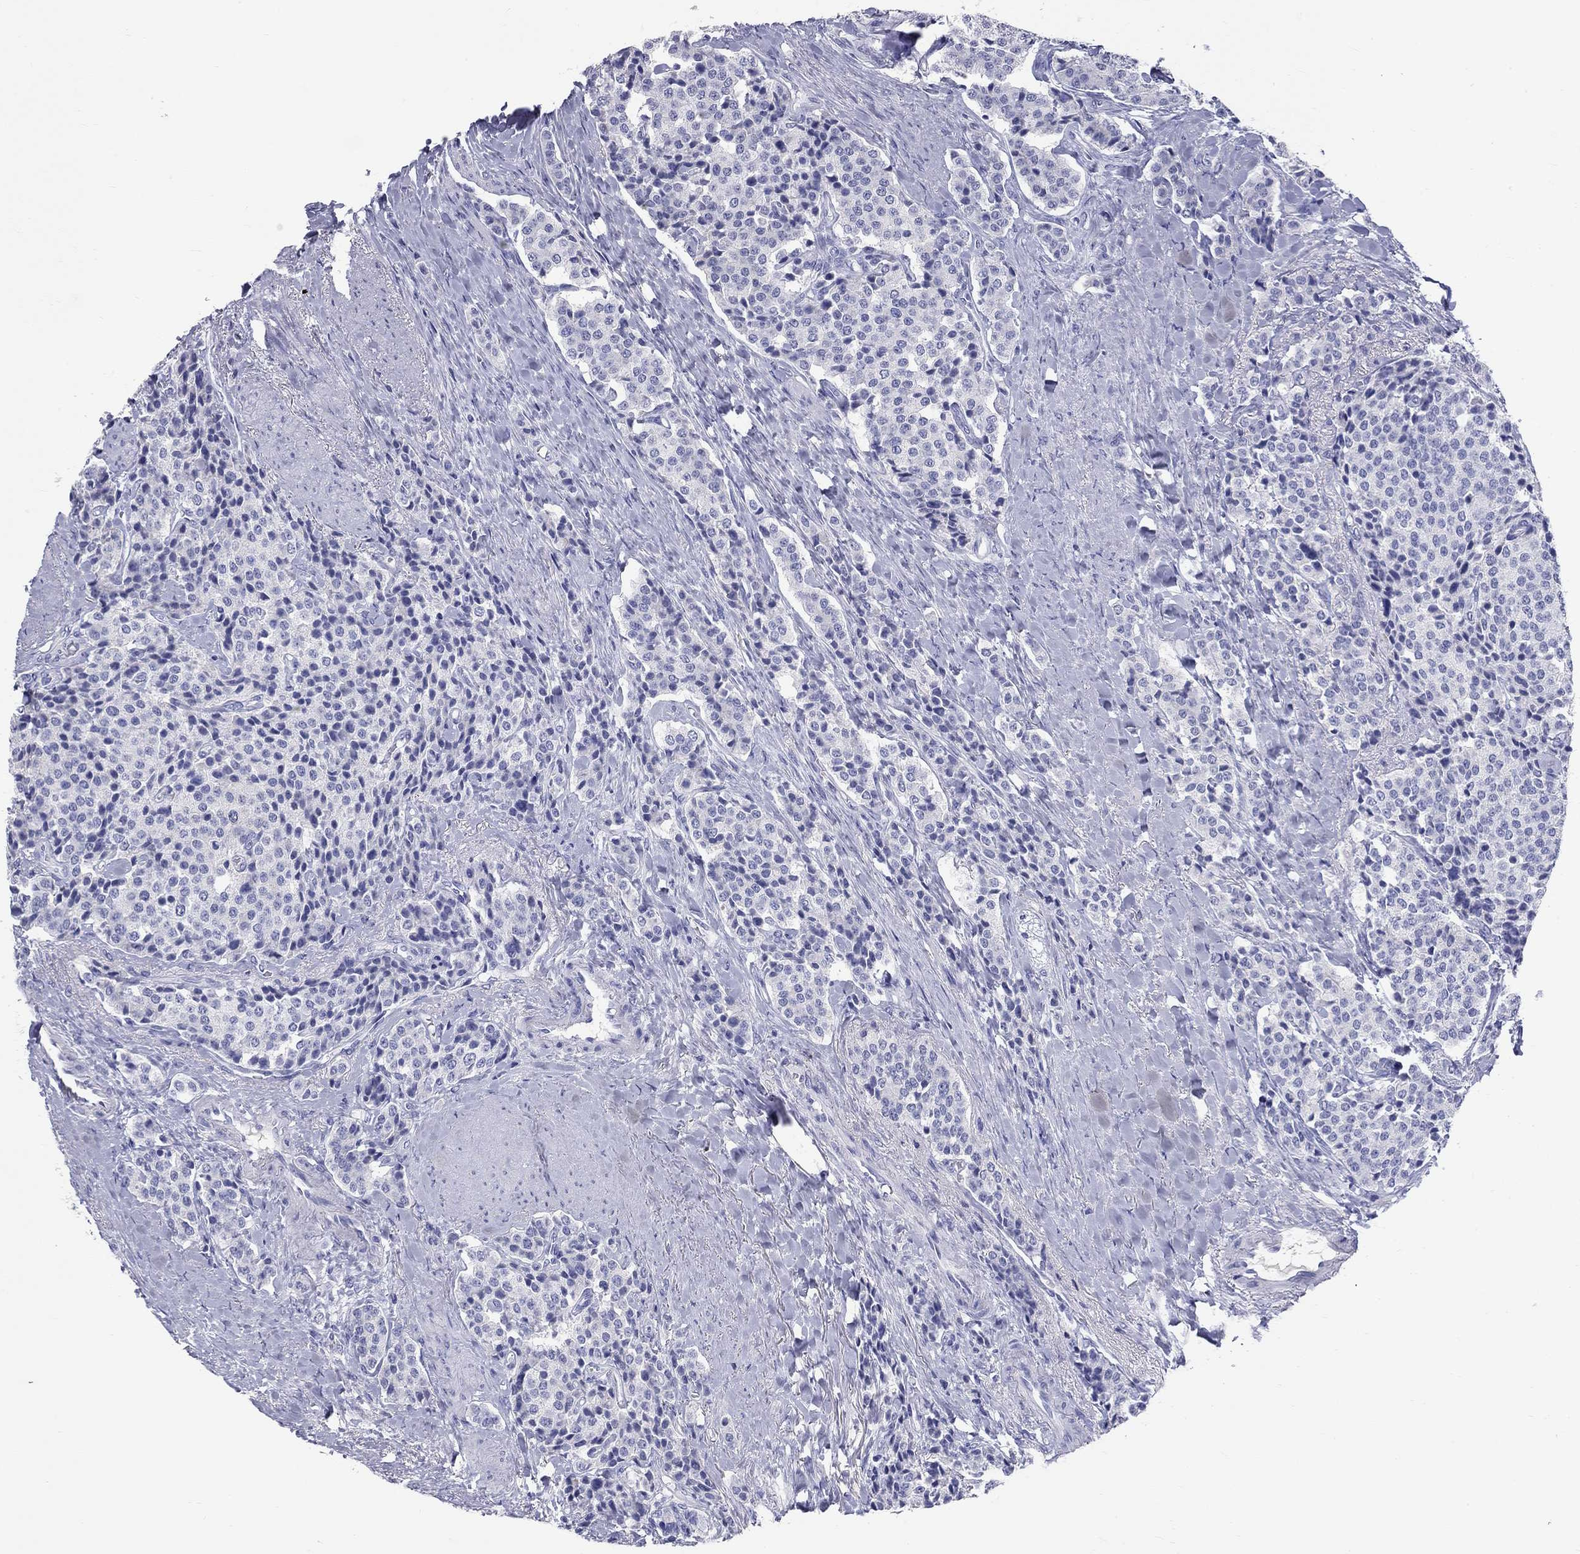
{"staining": {"intensity": "negative", "quantity": "none", "location": "none"}, "tissue": "carcinoid", "cell_type": "Tumor cells", "image_type": "cancer", "snomed": [{"axis": "morphology", "description": "Carcinoid, malignant, NOS"}, {"axis": "topography", "description": "Small intestine"}], "caption": "IHC photomicrograph of neoplastic tissue: carcinoid stained with DAB exhibits no significant protein staining in tumor cells.", "gene": "PHOX2B", "patient": {"sex": "female", "age": 58}}